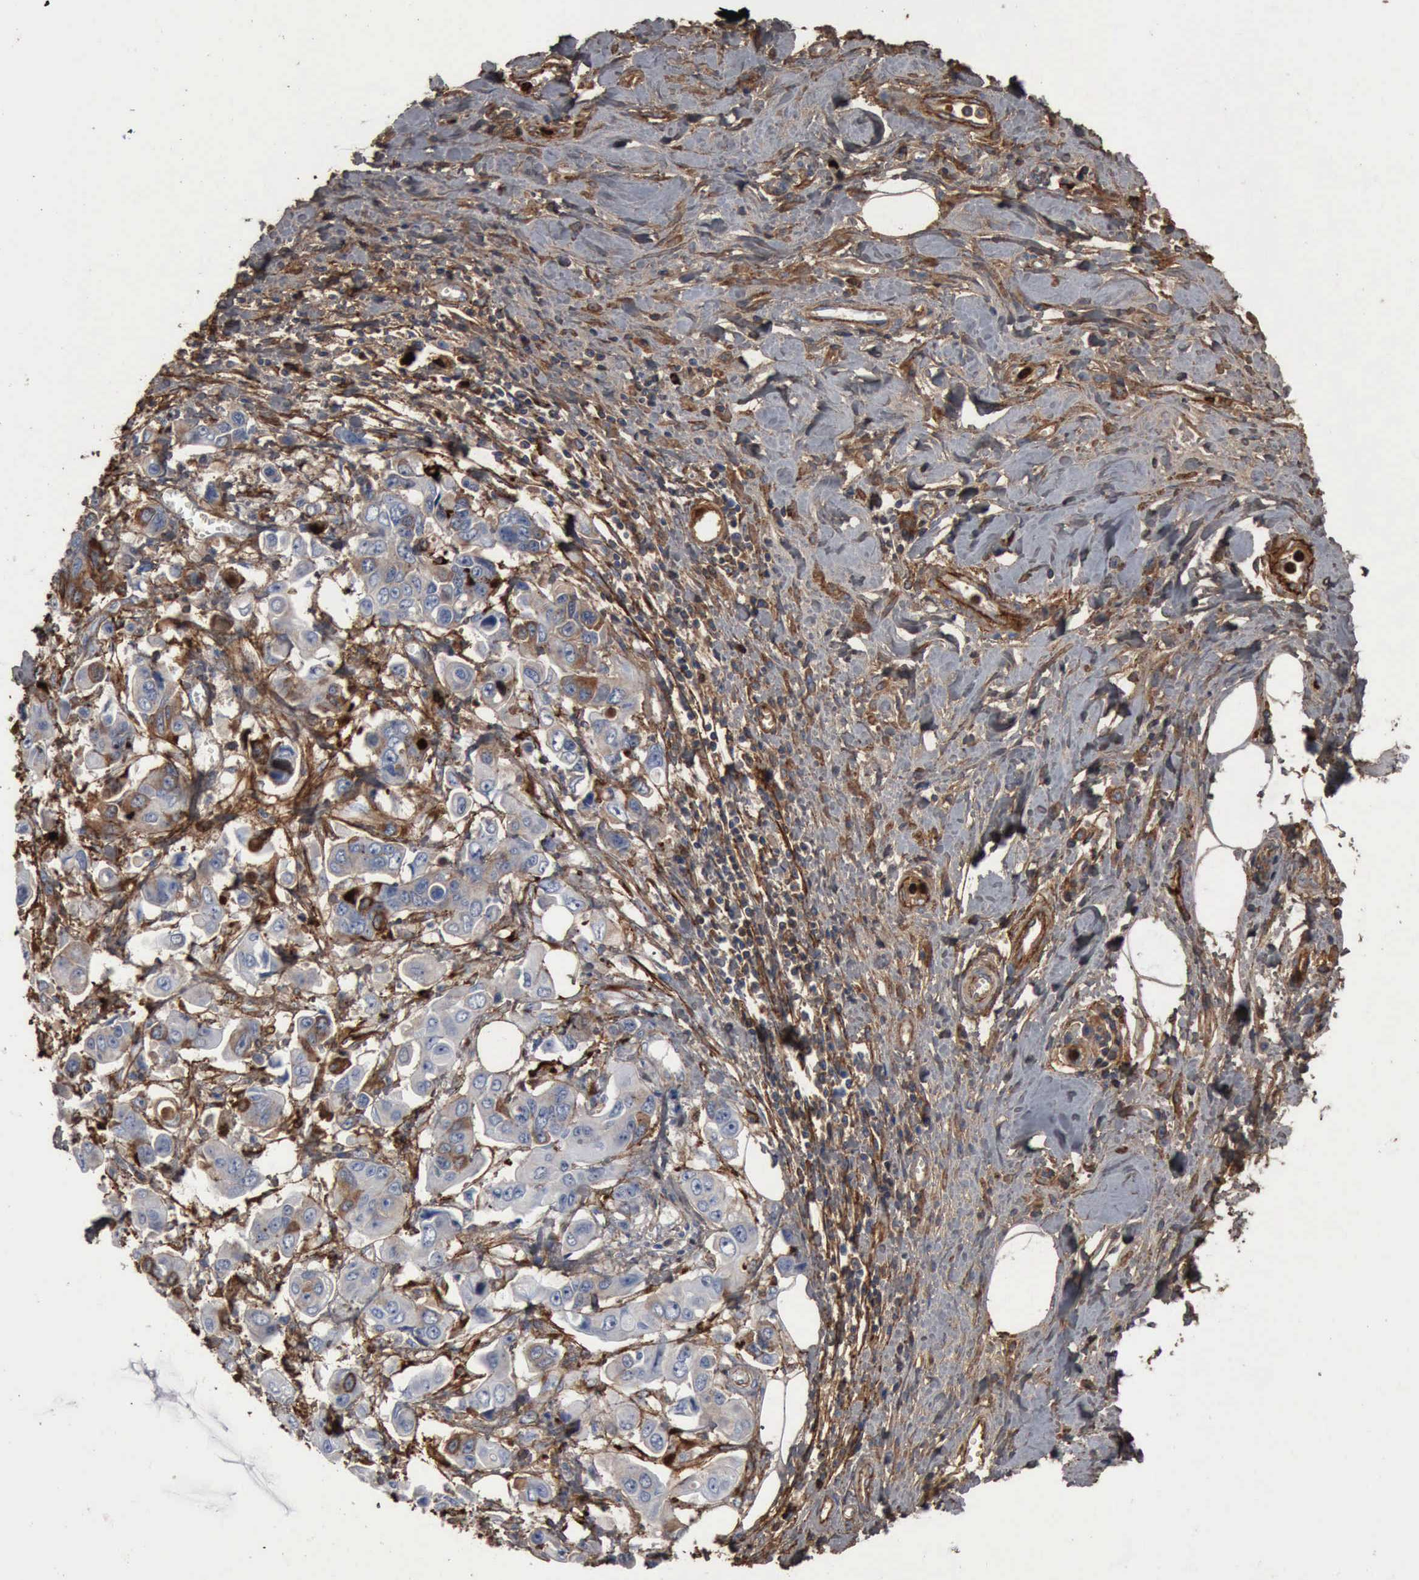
{"staining": {"intensity": "moderate", "quantity": "25%-75%", "location": "cytoplasmic/membranous"}, "tissue": "stomach cancer", "cell_type": "Tumor cells", "image_type": "cancer", "snomed": [{"axis": "morphology", "description": "Adenocarcinoma, NOS"}, {"axis": "topography", "description": "Stomach, upper"}], "caption": "Protein staining demonstrates moderate cytoplasmic/membranous staining in about 25%-75% of tumor cells in adenocarcinoma (stomach).", "gene": "FN1", "patient": {"sex": "male", "age": 80}}